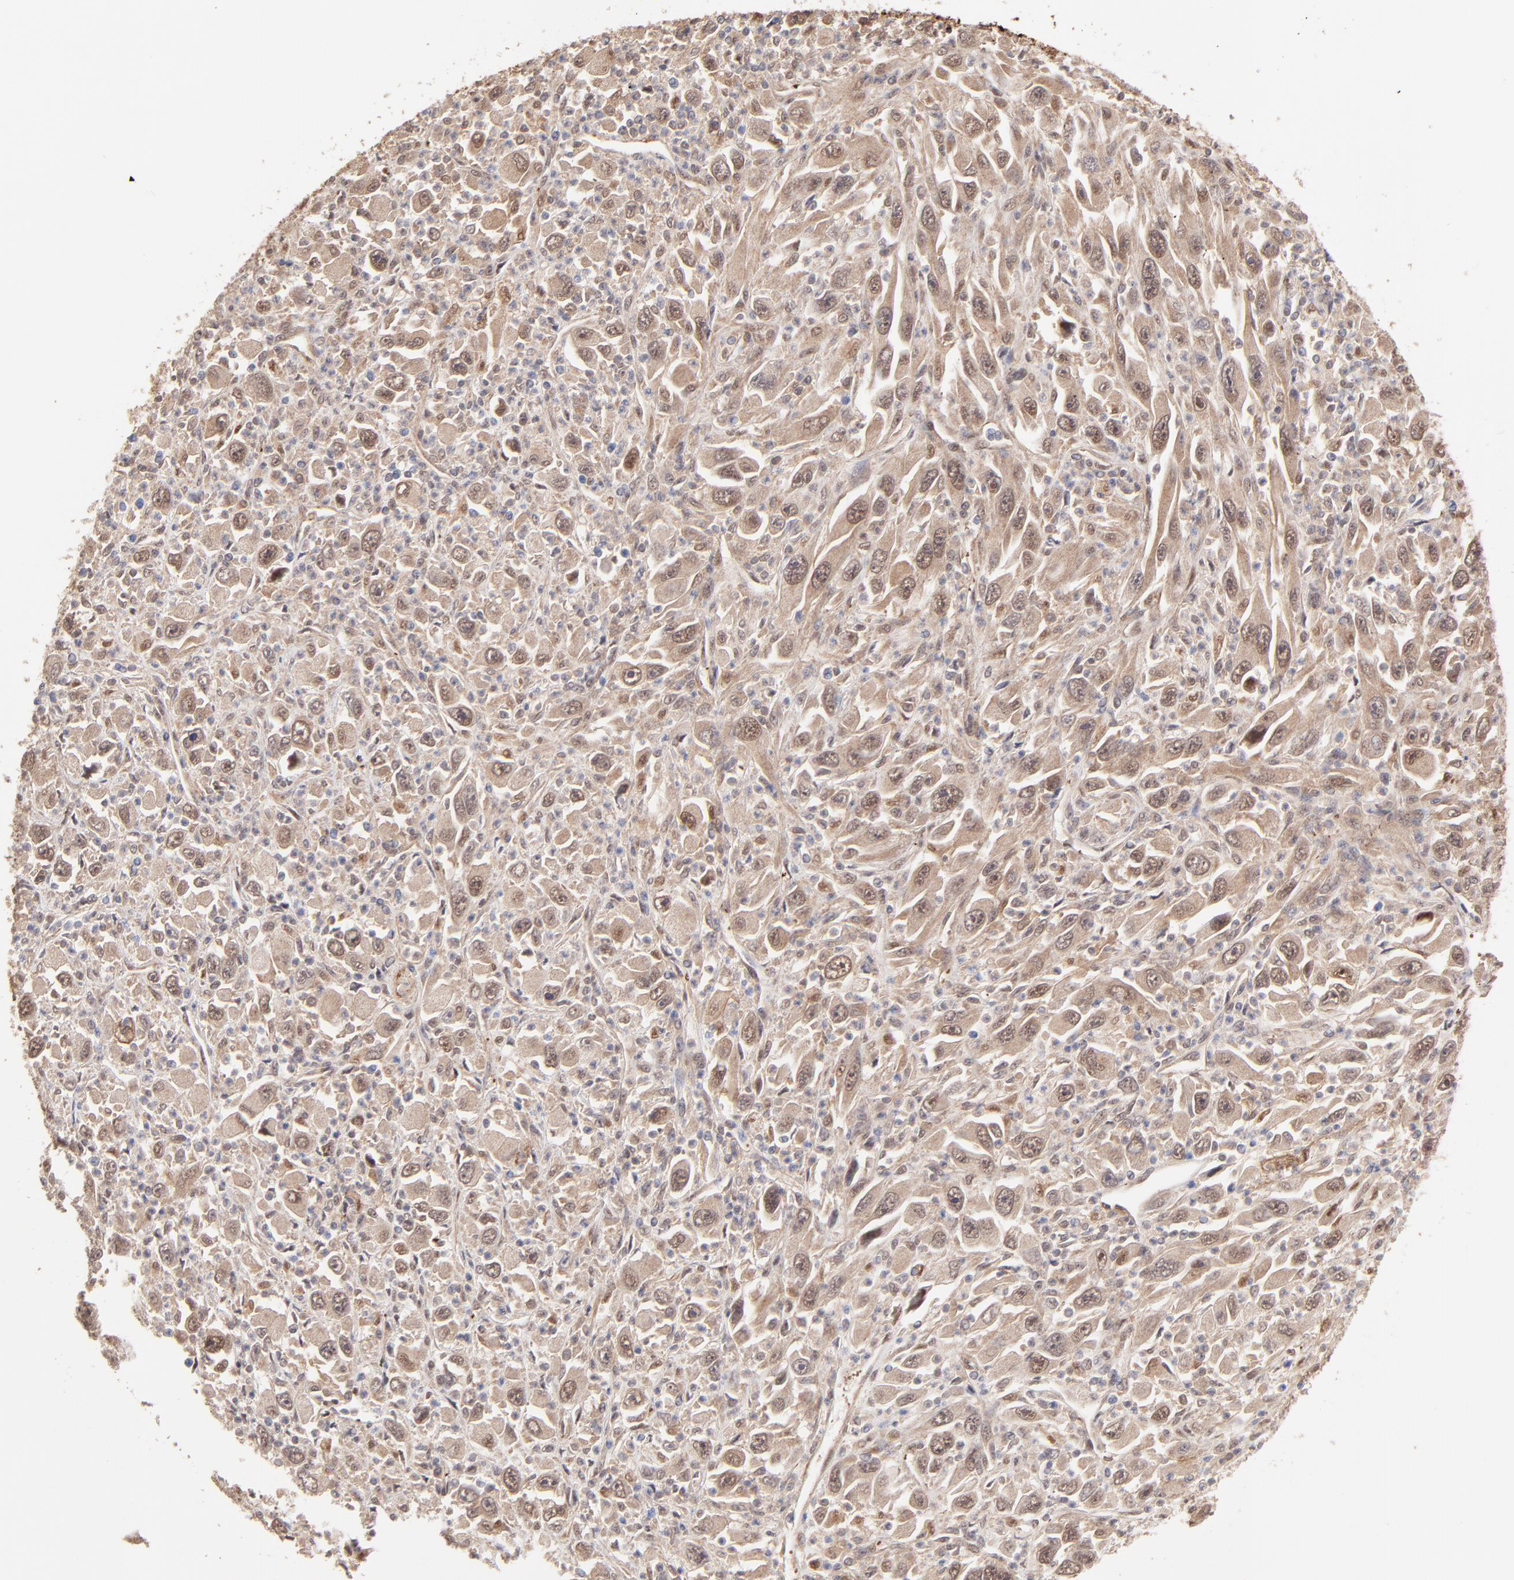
{"staining": {"intensity": "weak", "quantity": ">75%", "location": "cytoplasmic/membranous,nuclear"}, "tissue": "melanoma", "cell_type": "Tumor cells", "image_type": "cancer", "snomed": [{"axis": "morphology", "description": "Malignant melanoma, Metastatic site"}, {"axis": "topography", "description": "Skin"}], "caption": "Malignant melanoma (metastatic site) tissue reveals weak cytoplasmic/membranous and nuclear expression in approximately >75% of tumor cells, visualized by immunohistochemistry. The protein of interest is stained brown, and the nuclei are stained in blue (DAB (3,3'-diaminobenzidine) IHC with brightfield microscopy, high magnification).", "gene": "PSMD14", "patient": {"sex": "female", "age": 56}}